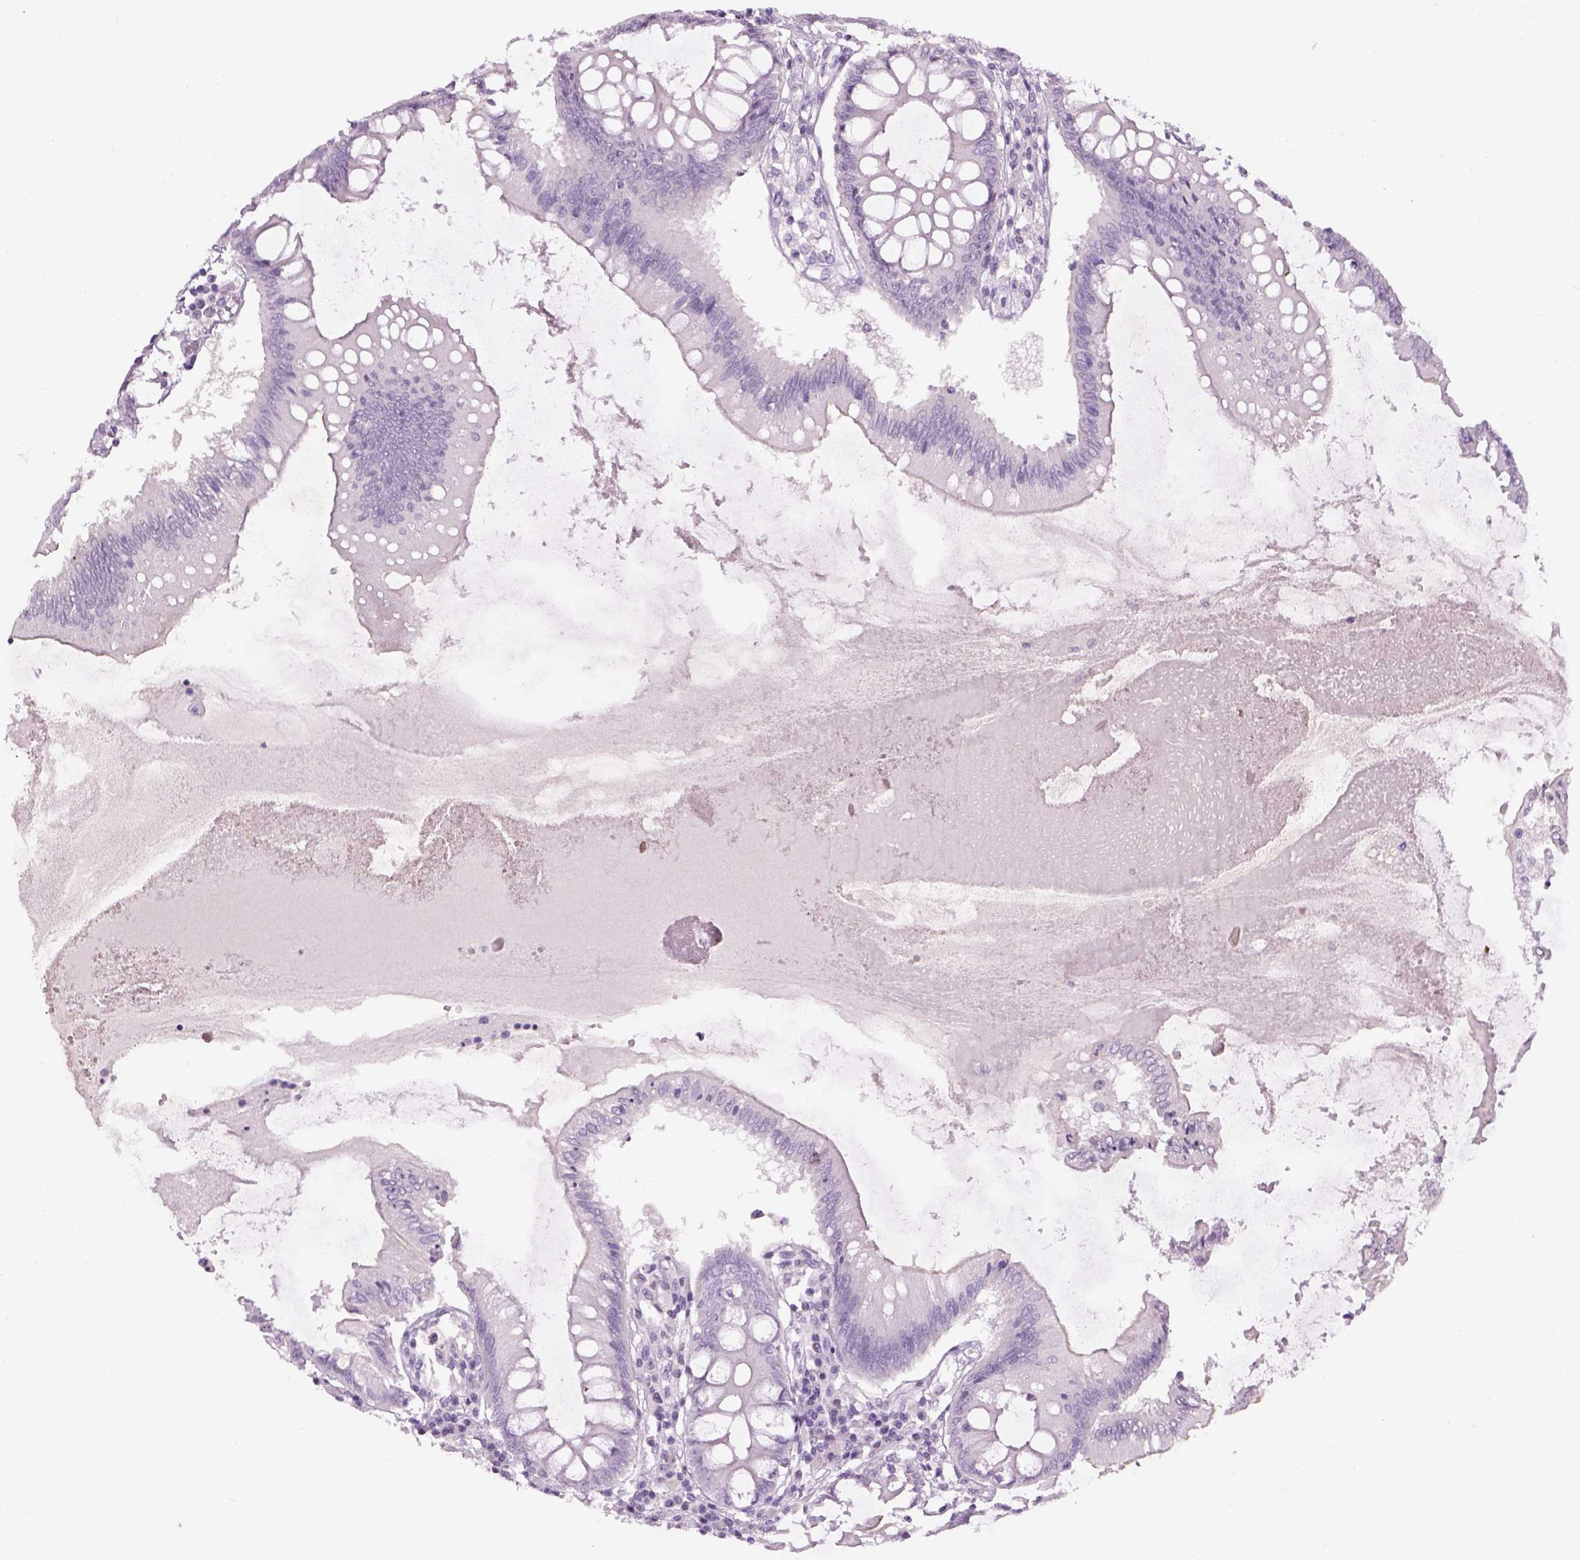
{"staining": {"intensity": "negative", "quantity": "none", "location": "none"}, "tissue": "colon", "cell_type": "Endothelial cells", "image_type": "normal", "snomed": [{"axis": "morphology", "description": "Normal tissue, NOS"}, {"axis": "morphology", "description": "Adenocarcinoma, NOS"}, {"axis": "topography", "description": "Colon"}], "caption": "An image of human colon is negative for staining in endothelial cells.", "gene": "TH", "patient": {"sex": "male", "age": 83}}